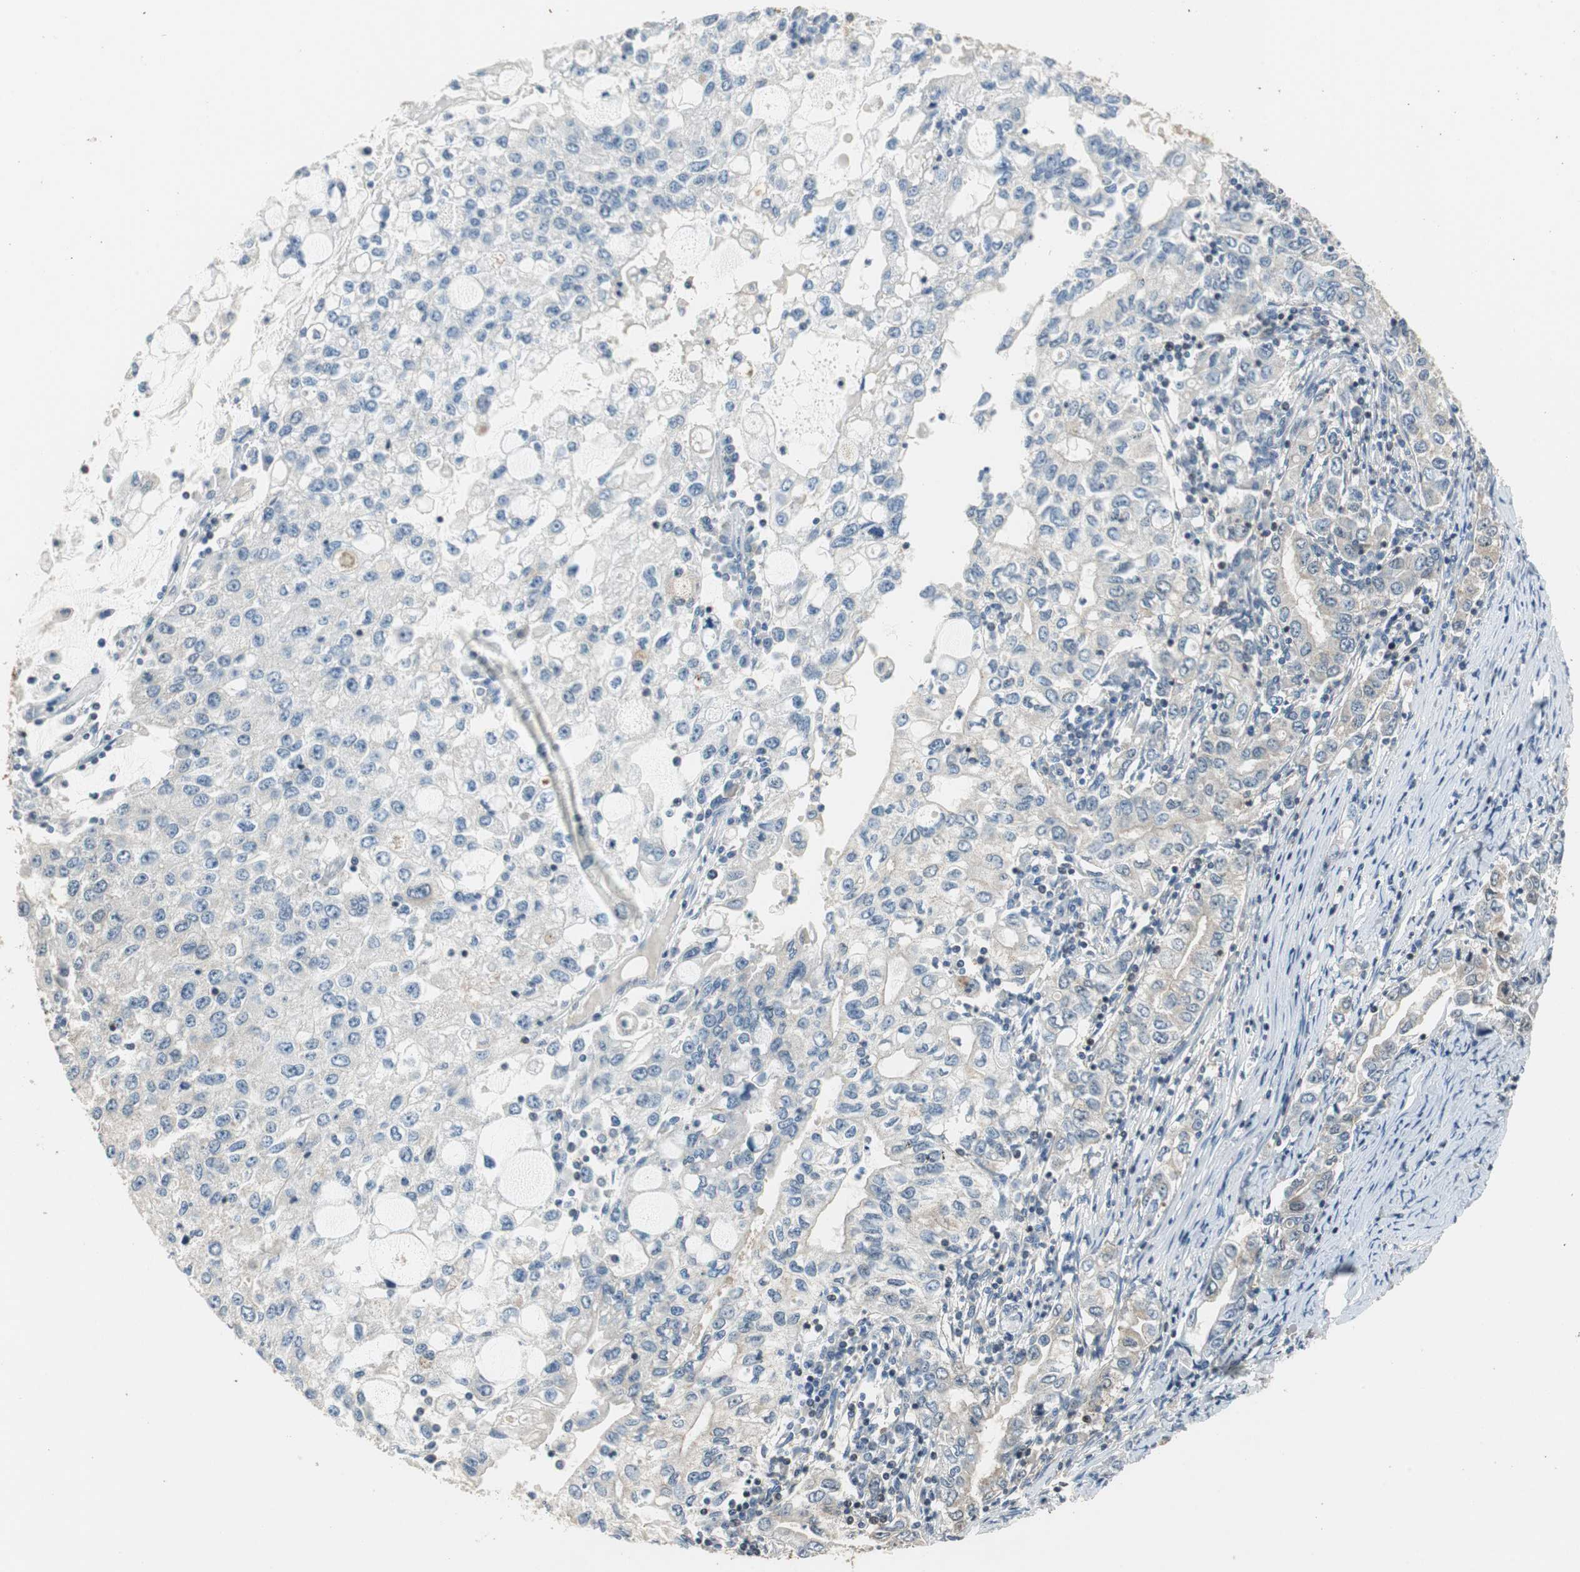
{"staining": {"intensity": "negative", "quantity": "none", "location": "none"}, "tissue": "stomach cancer", "cell_type": "Tumor cells", "image_type": "cancer", "snomed": [{"axis": "morphology", "description": "Adenocarcinoma, NOS"}, {"axis": "topography", "description": "Stomach, lower"}], "caption": "This is an immunohistochemistry histopathology image of human stomach cancer (adenocarcinoma). There is no positivity in tumor cells.", "gene": "GSDMD", "patient": {"sex": "female", "age": 72}}